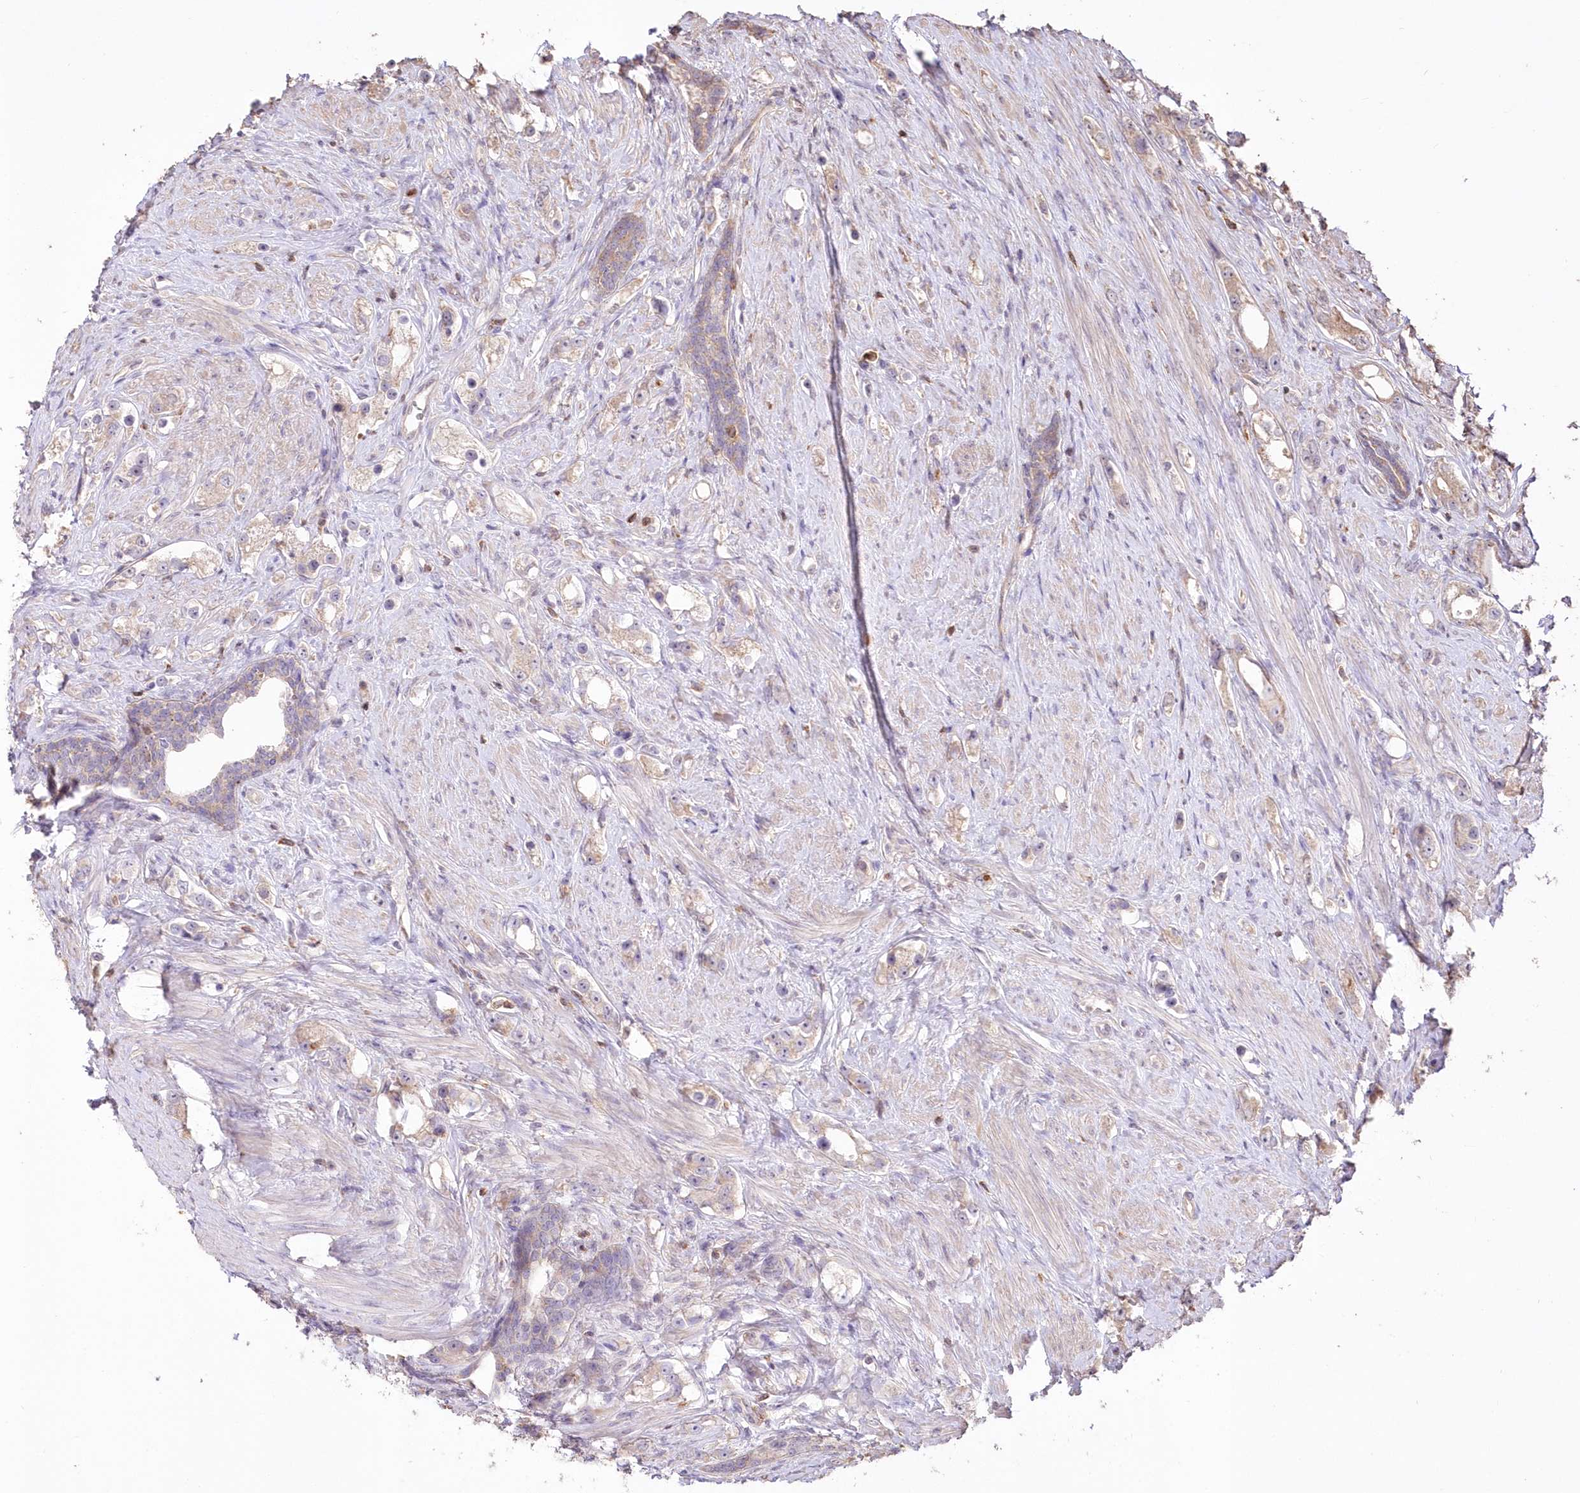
{"staining": {"intensity": "negative", "quantity": "none", "location": "none"}, "tissue": "prostate cancer", "cell_type": "Tumor cells", "image_type": "cancer", "snomed": [{"axis": "morphology", "description": "Adenocarcinoma, High grade"}, {"axis": "topography", "description": "Prostate"}], "caption": "Immunohistochemical staining of prostate high-grade adenocarcinoma displays no significant positivity in tumor cells.", "gene": "STK17B", "patient": {"sex": "male", "age": 63}}